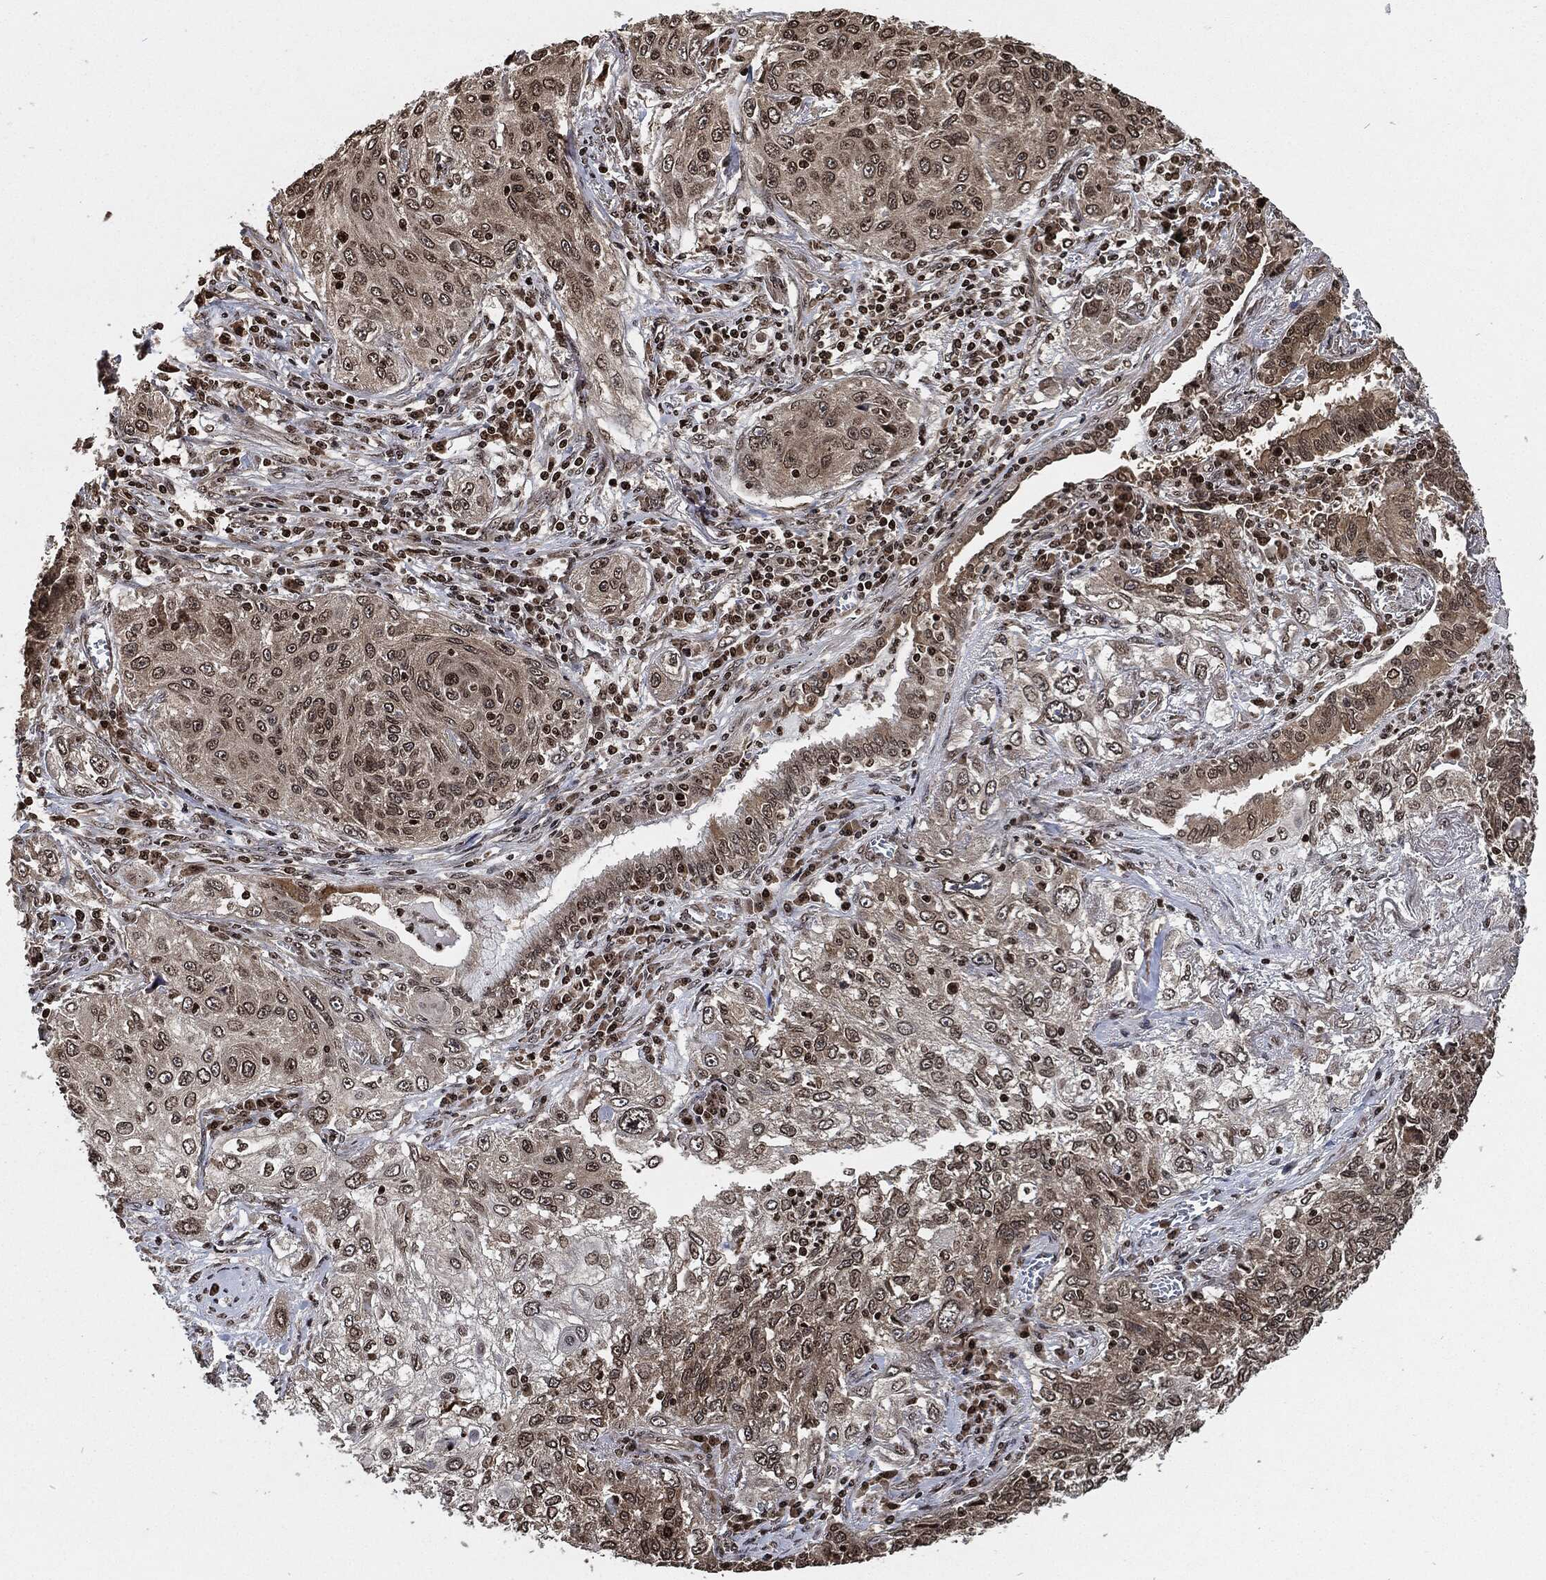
{"staining": {"intensity": "weak", "quantity": "25%-75%", "location": "cytoplasmic/membranous,nuclear"}, "tissue": "lung cancer", "cell_type": "Tumor cells", "image_type": "cancer", "snomed": [{"axis": "morphology", "description": "Squamous cell carcinoma, NOS"}, {"axis": "topography", "description": "Lung"}], "caption": "Human squamous cell carcinoma (lung) stained with a brown dye reveals weak cytoplasmic/membranous and nuclear positive staining in about 25%-75% of tumor cells.", "gene": "PDK1", "patient": {"sex": "female", "age": 69}}